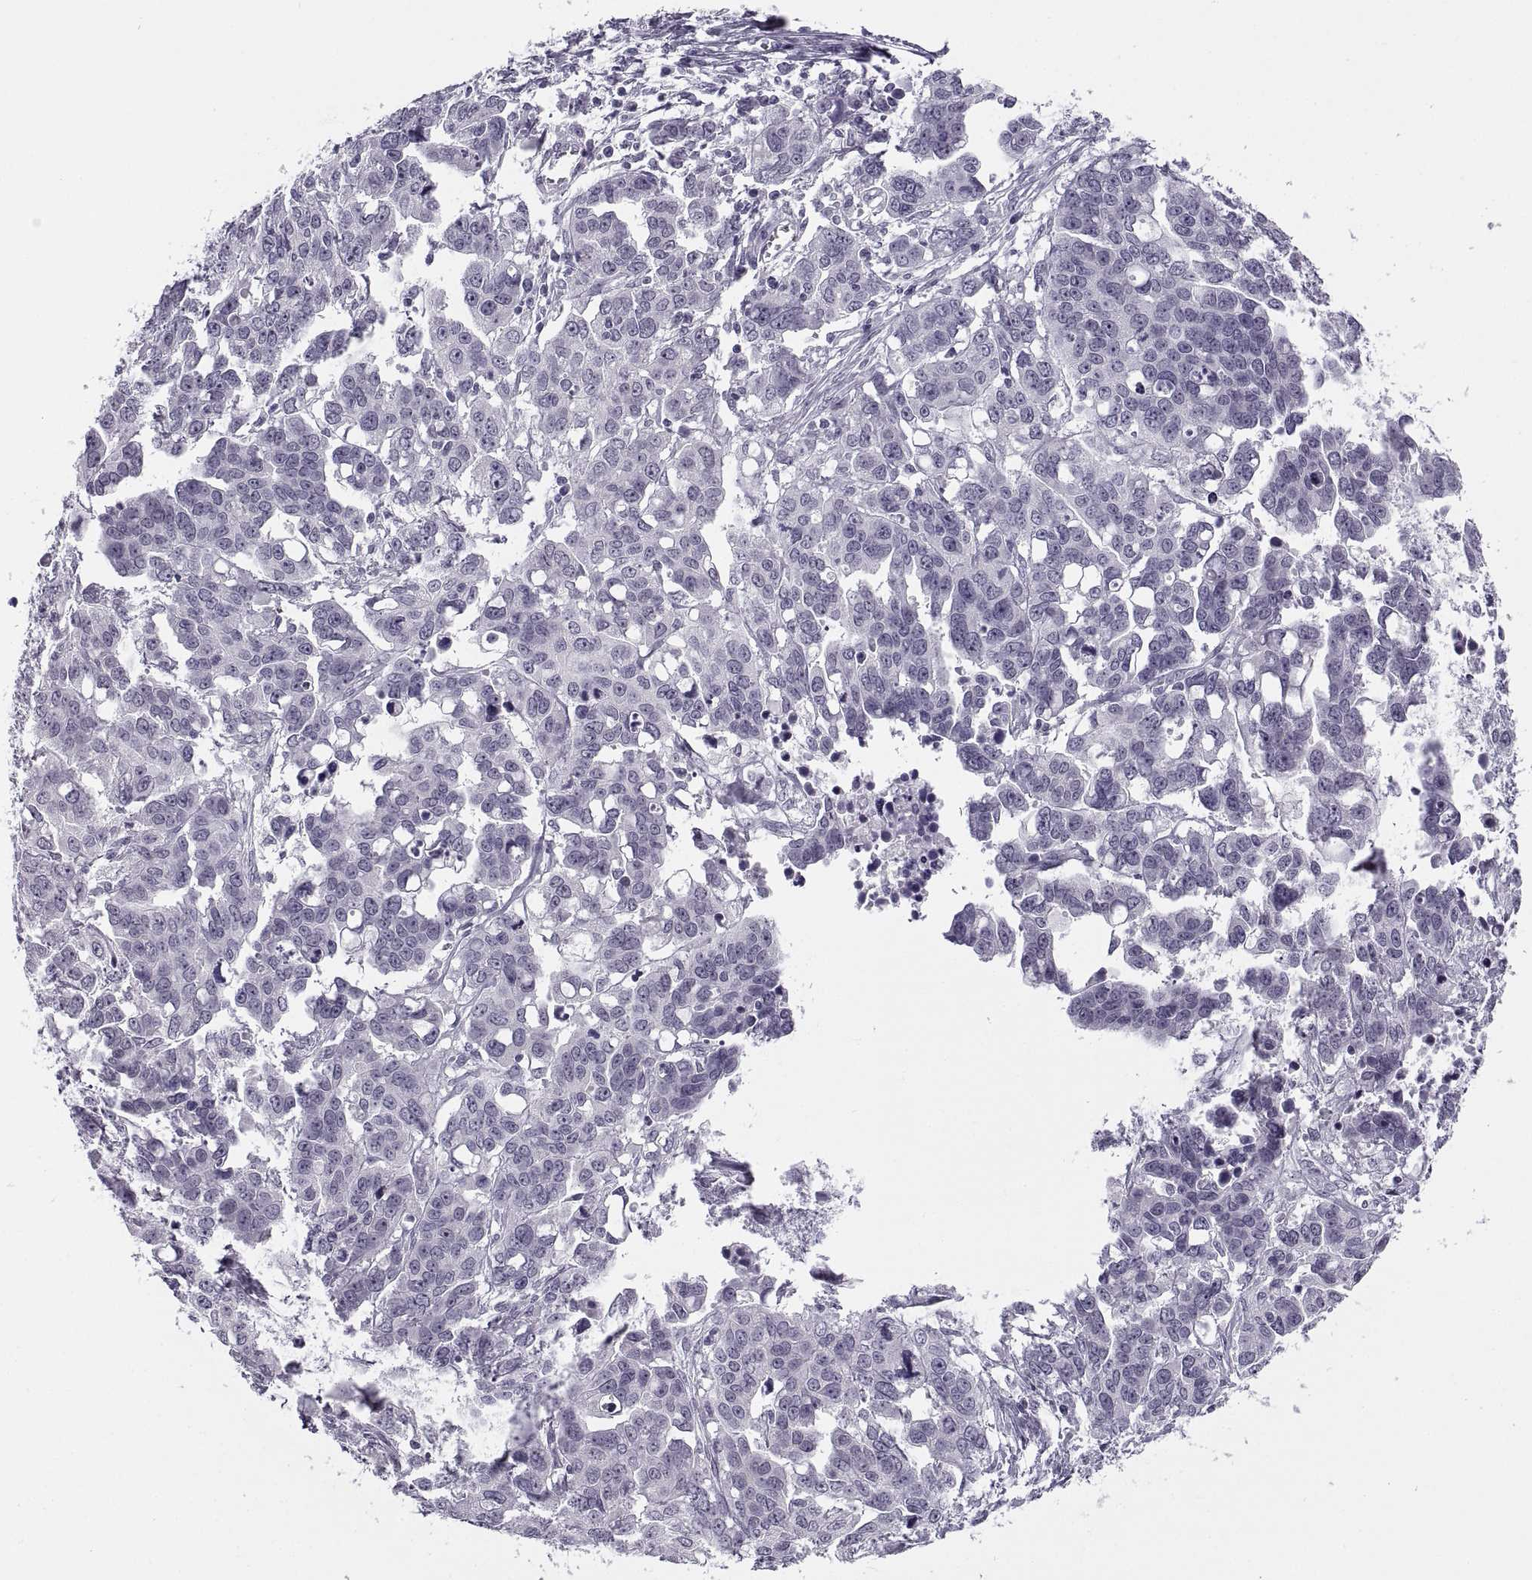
{"staining": {"intensity": "negative", "quantity": "none", "location": "none"}, "tissue": "ovarian cancer", "cell_type": "Tumor cells", "image_type": "cancer", "snomed": [{"axis": "morphology", "description": "Carcinoma, endometroid"}, {"axis": "topography", "description": "Ovary"}], "caption": "This is an IHC image of human endometroid carcinoma (ovarian). There is no expression in tumor cells.", "gene": "TBC1D3G", "patient": {"sex": "female", "age": 78}}